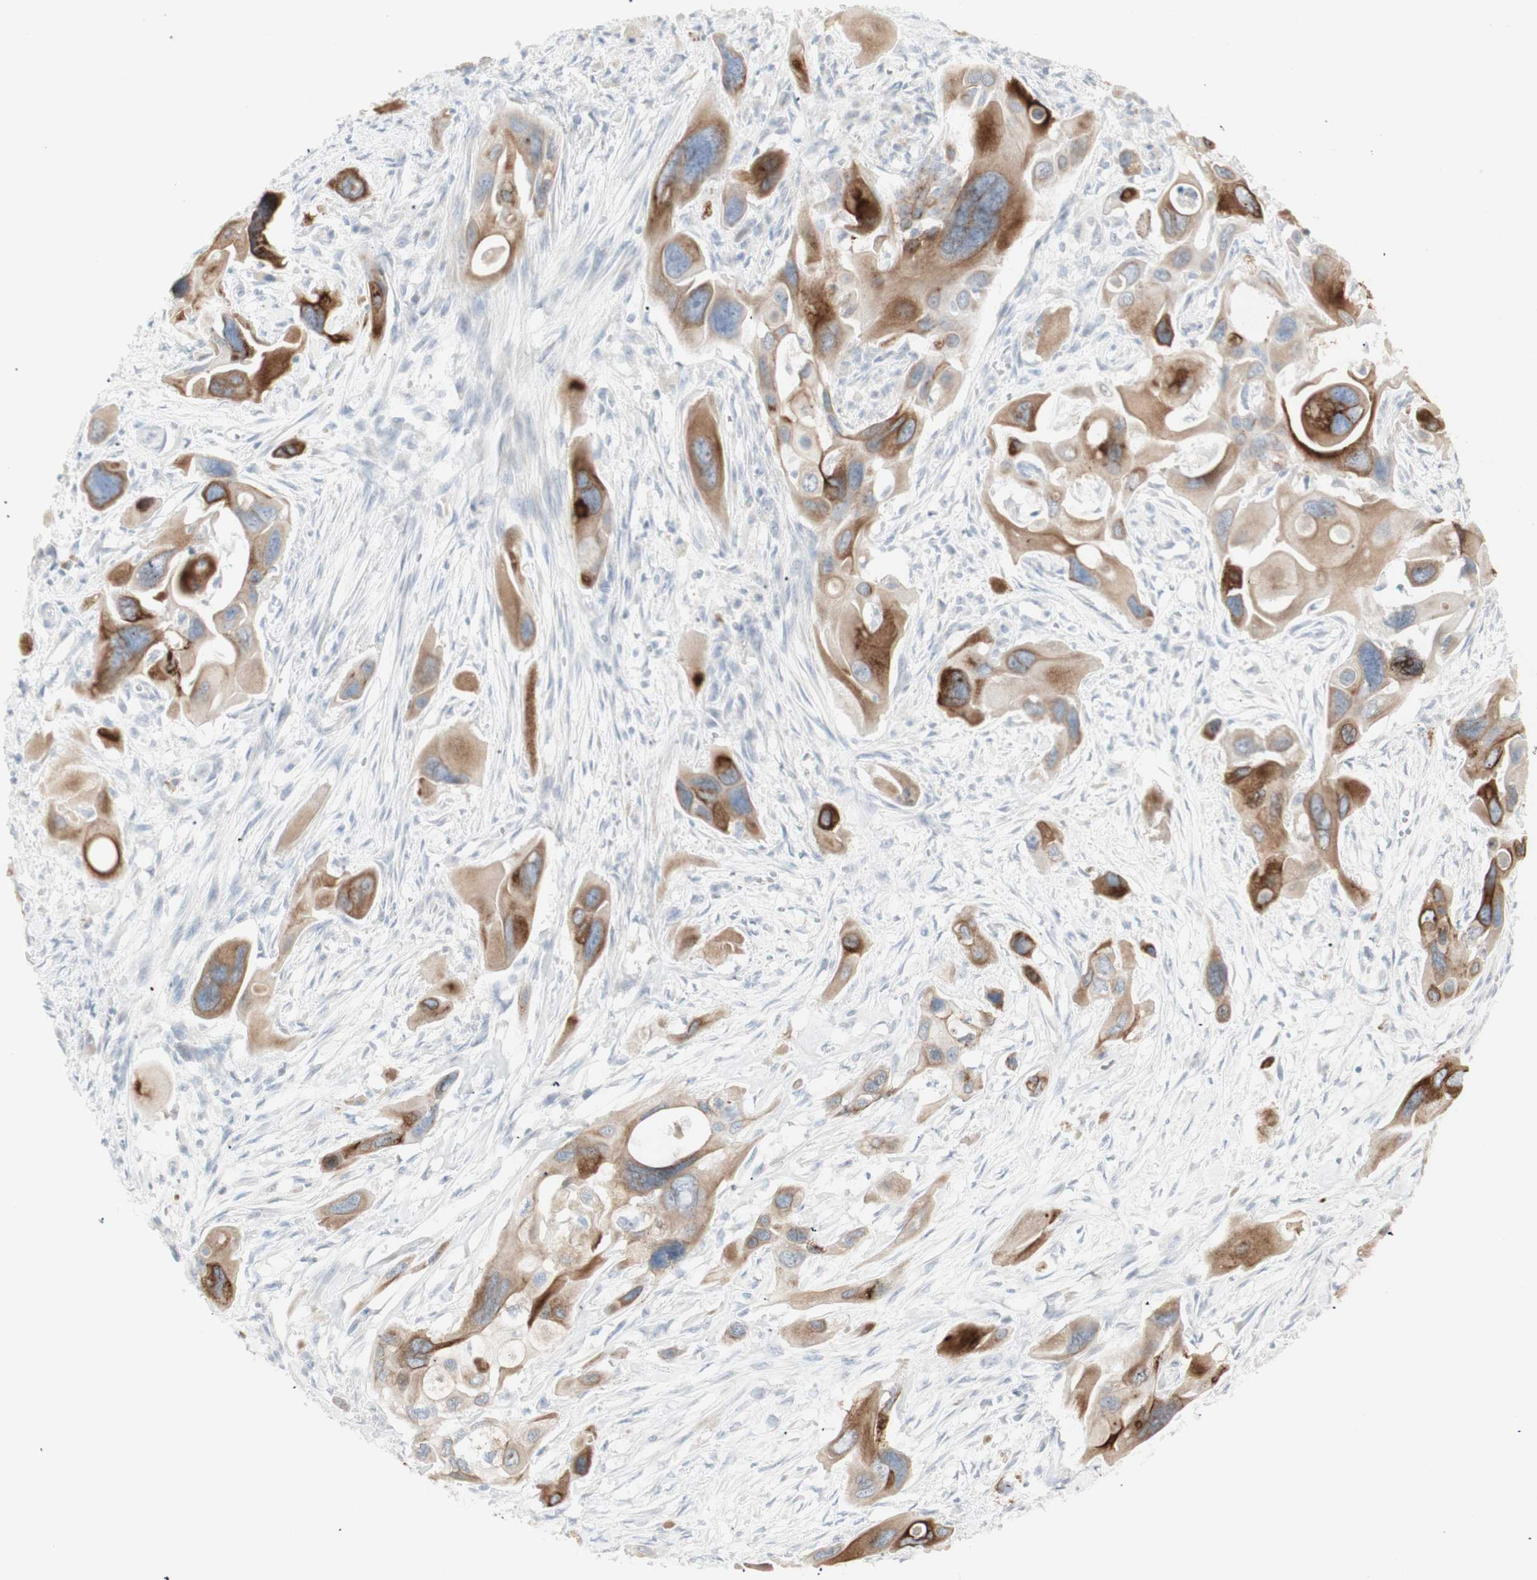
{"staining": {"intensity": "moderate", "quantity": ">75%", "location": "cytoplasmic/membranous"}, "tissue": "pancreatic cancer", "cell_type": "Tumor cells", "image_type": "cancer", "snomed": [{"axis": "morphology", "description": "Adenocarcinoma, NOS"}, {"axis": "topography", "description": "Pancreas"}], "caption": "Pancreatic adenocarcinoma tissue exhibits moderate cytoplasmic/membranous staining in about >75% of tumor cells", "gene": "NDST4", "patient": {"sex": "male", "age": 73}}